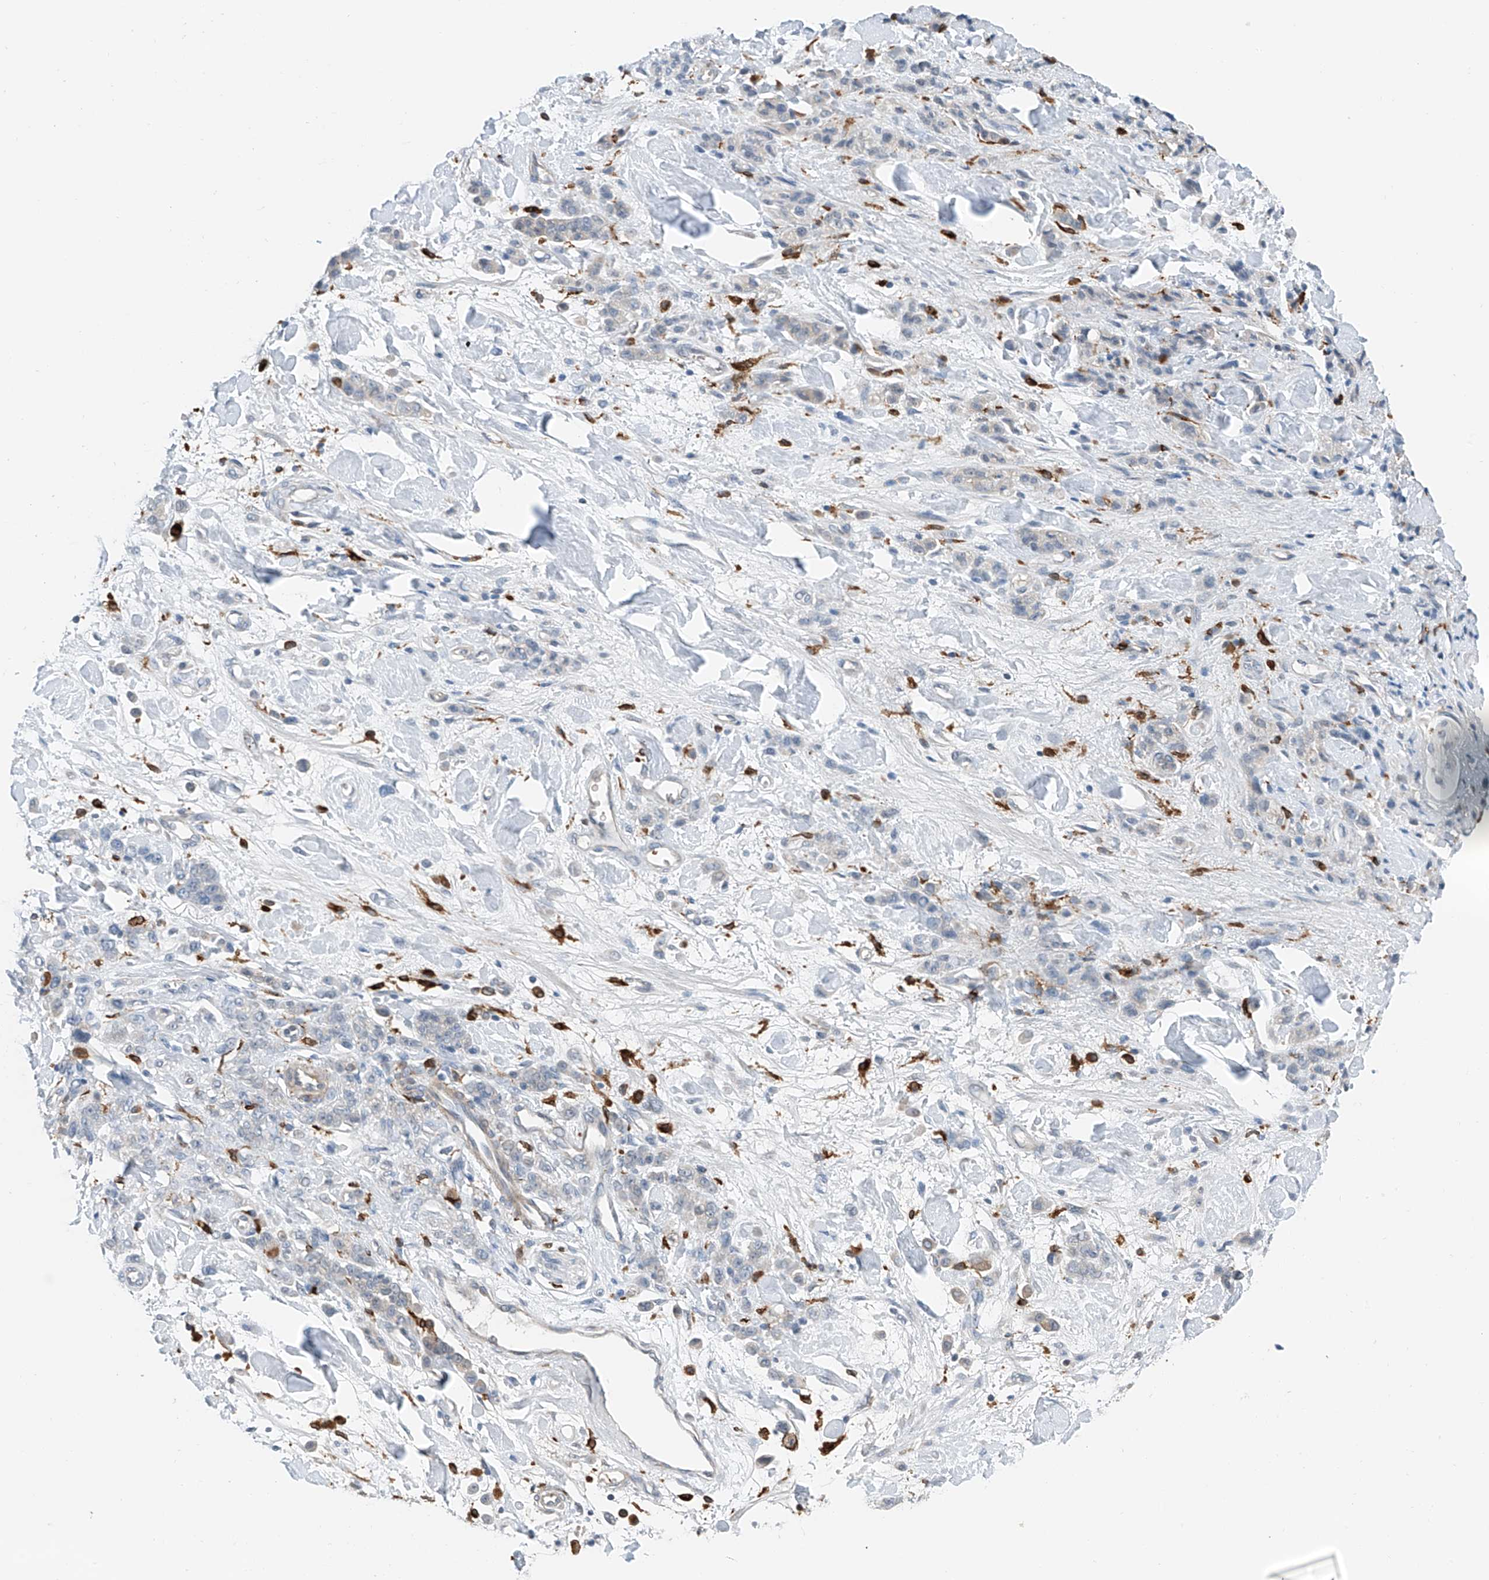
{"staining": {"intensity": "negative", "quantity": "none", "location": "none"}, "tissue": "stomach cancer", "cell_type": "Tumor cells", "image_type": "cancer", "snomed": [{"axis": "morphology", "description": "Normal tissue, NOS"}, {"axis": "morphology", "description": "Adenocarcinoma, NOS"}, {"axis": "topography", "description": "Stomach"}], "caption": "Adenocarcinoma (stomach) stained for a protein using IHC exhibits no positivity tumor cells.", "gene": "TBXAS1", "patient": {"sex": "male", "age": 82}}